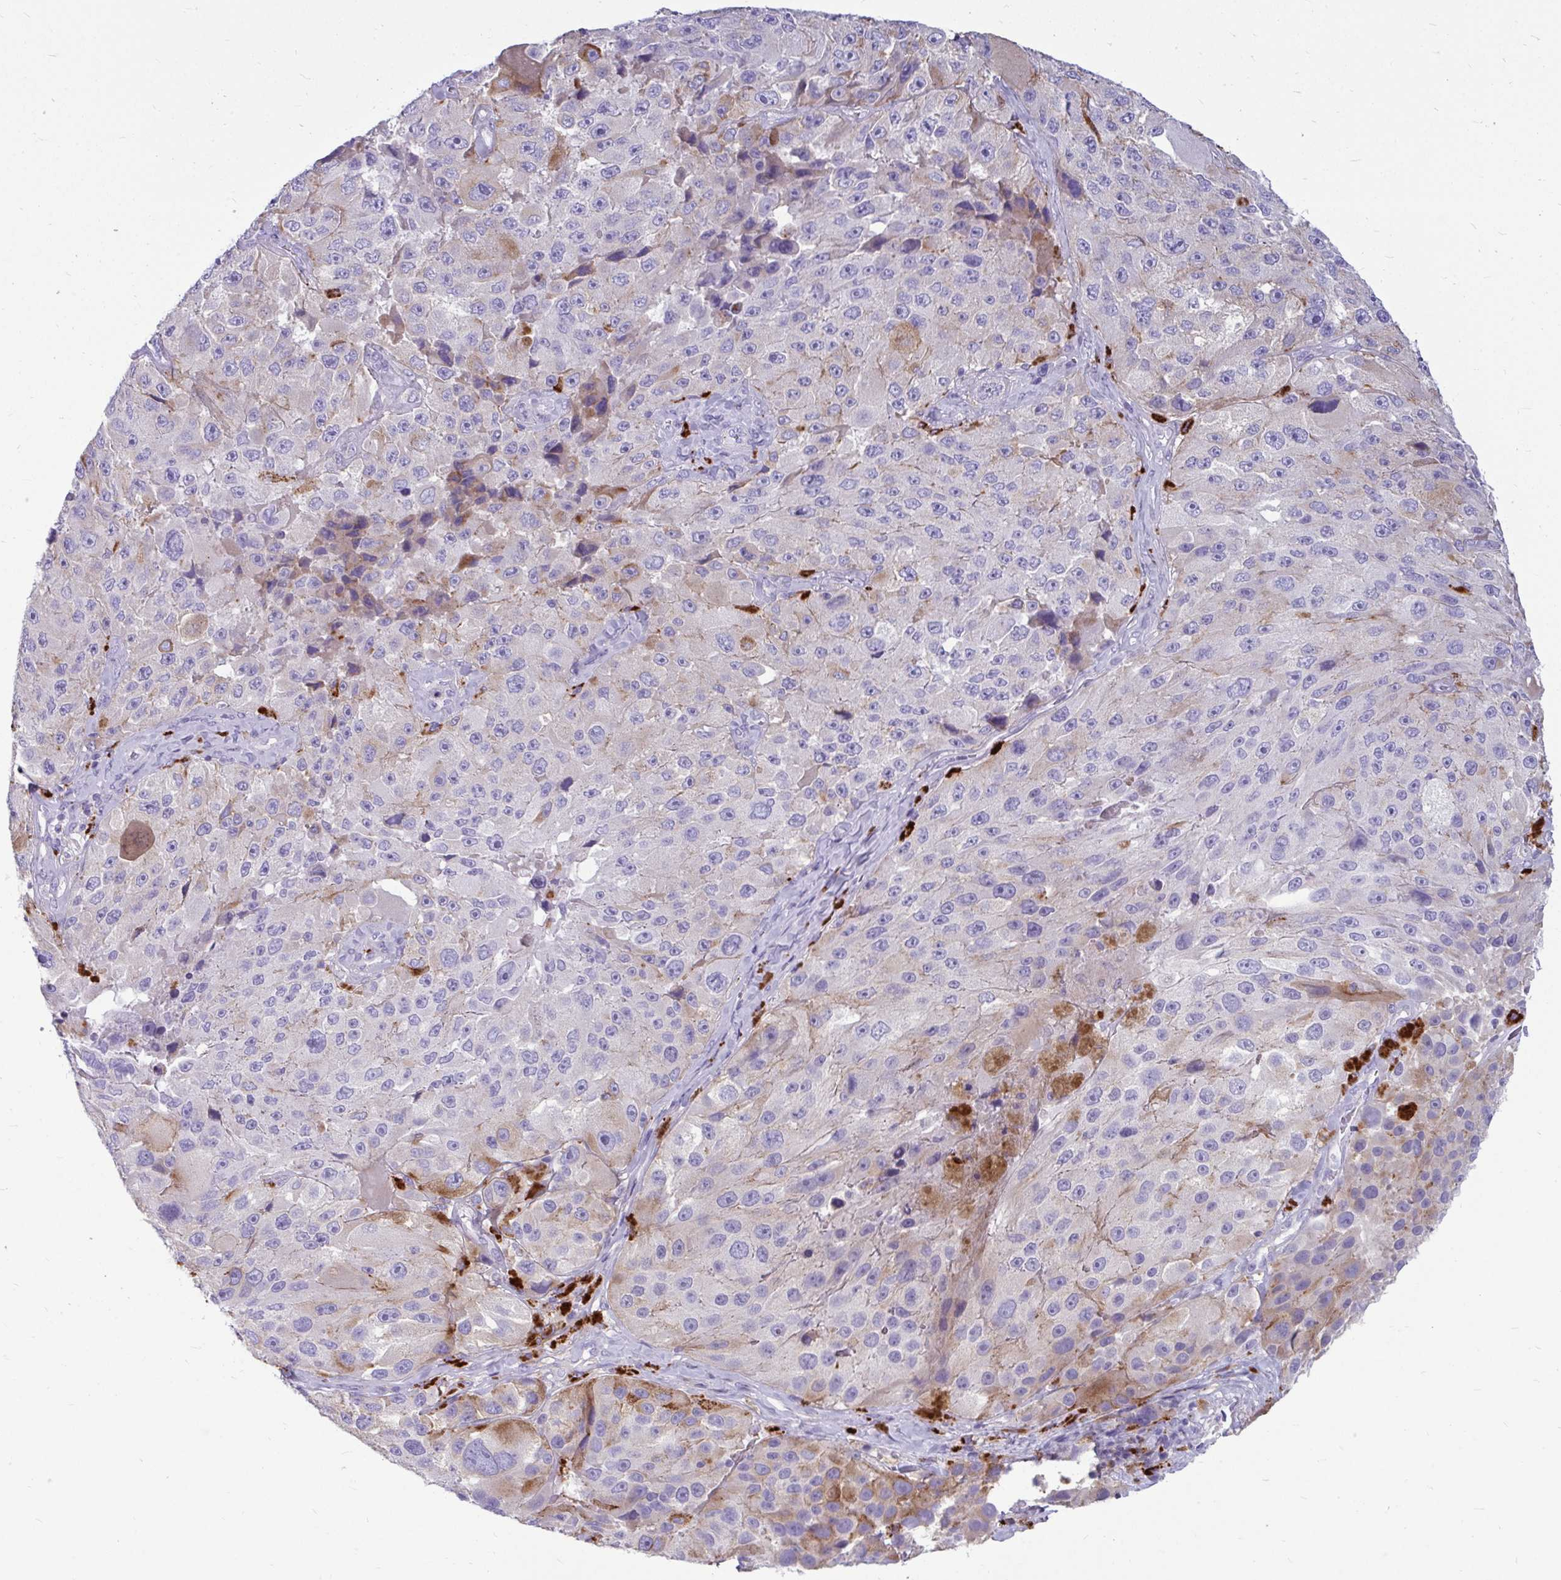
{"staining": {"intensity": "negative", "quantity": "none", "location": "none"}, "tissue": "melanoma", "cell_type": "Tumor cells", "image_type": "cancer", "snomed": [{"axis": "morphology", "description": "Malignant melanoma, Metastatic site"}, {"axis": "topography", "description": "Lymph node"}], "caption": "An immunohistochemistry histopathology image of melanoma is shown. There is no staining in tumor cells of melanoma.", "gene": "CTSZ", "patient": {"sex": "male", "age": 62}}